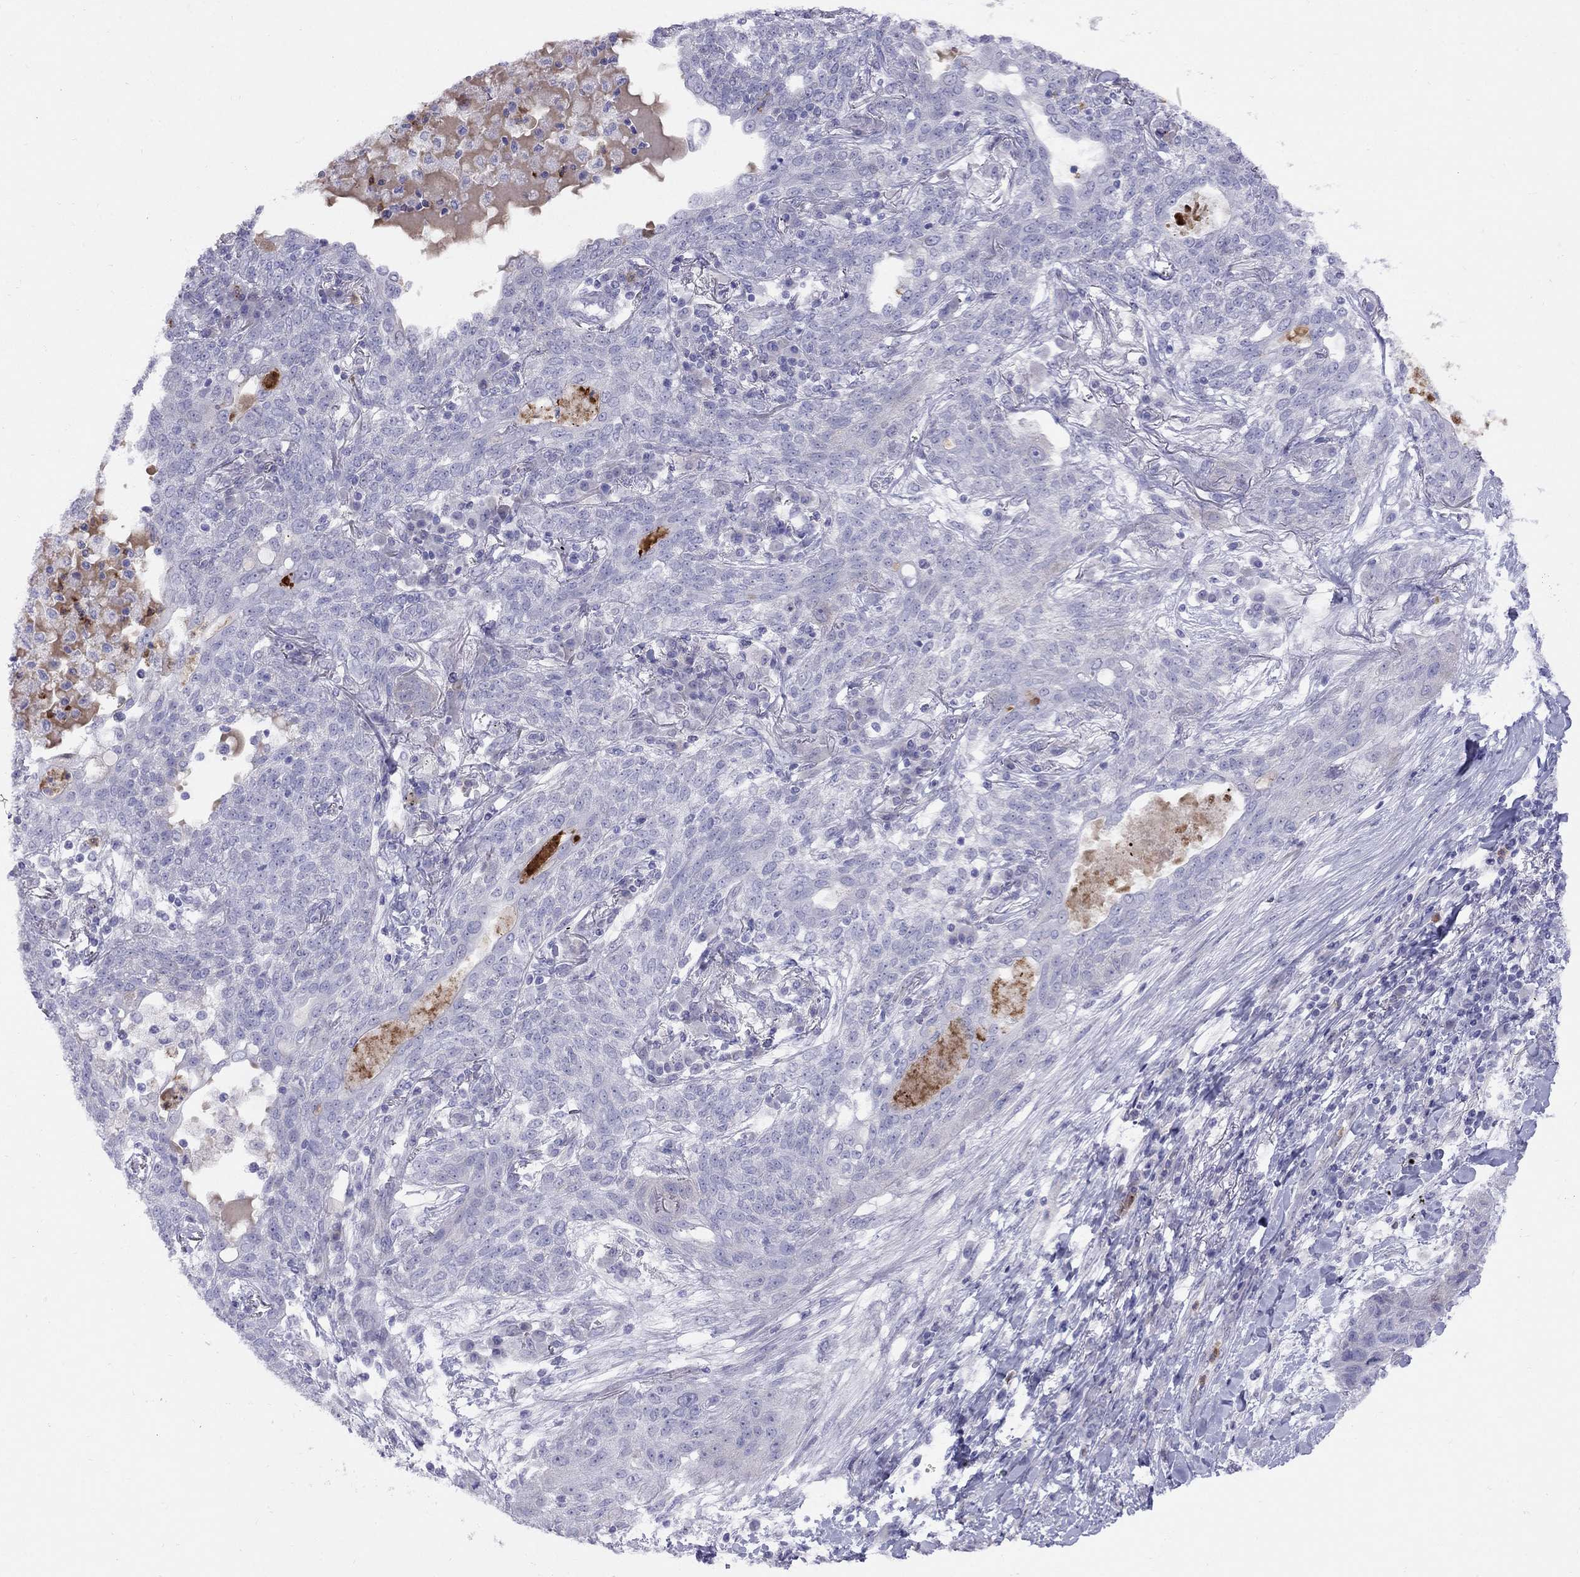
{"staining": {"intensity": "negative", "quantity": "none", "location": "none"}, "tissue": "lung cancer", "cell_type": "Tumor cells", "image_type": "cancer", "snomed": [{"axis": "morphology", "description": "Squamous cell carcinoma, NOS"}, {"axis": "topography", "description": "Lung"}], "caption": "An immunohistochemistry (IHC) histopathology image of lung cancer is shown. There is no staining in tumor cells of lung cancer. The staining was performed using DAB (3,3'-diaminobenzidine) to visualize the protein expression in brown, while the nuclei were stained in blue with hematoxylin (Magnification: 20x).", "gene": "SPINT4", "patient": {"sex": "female", "age": 70}}